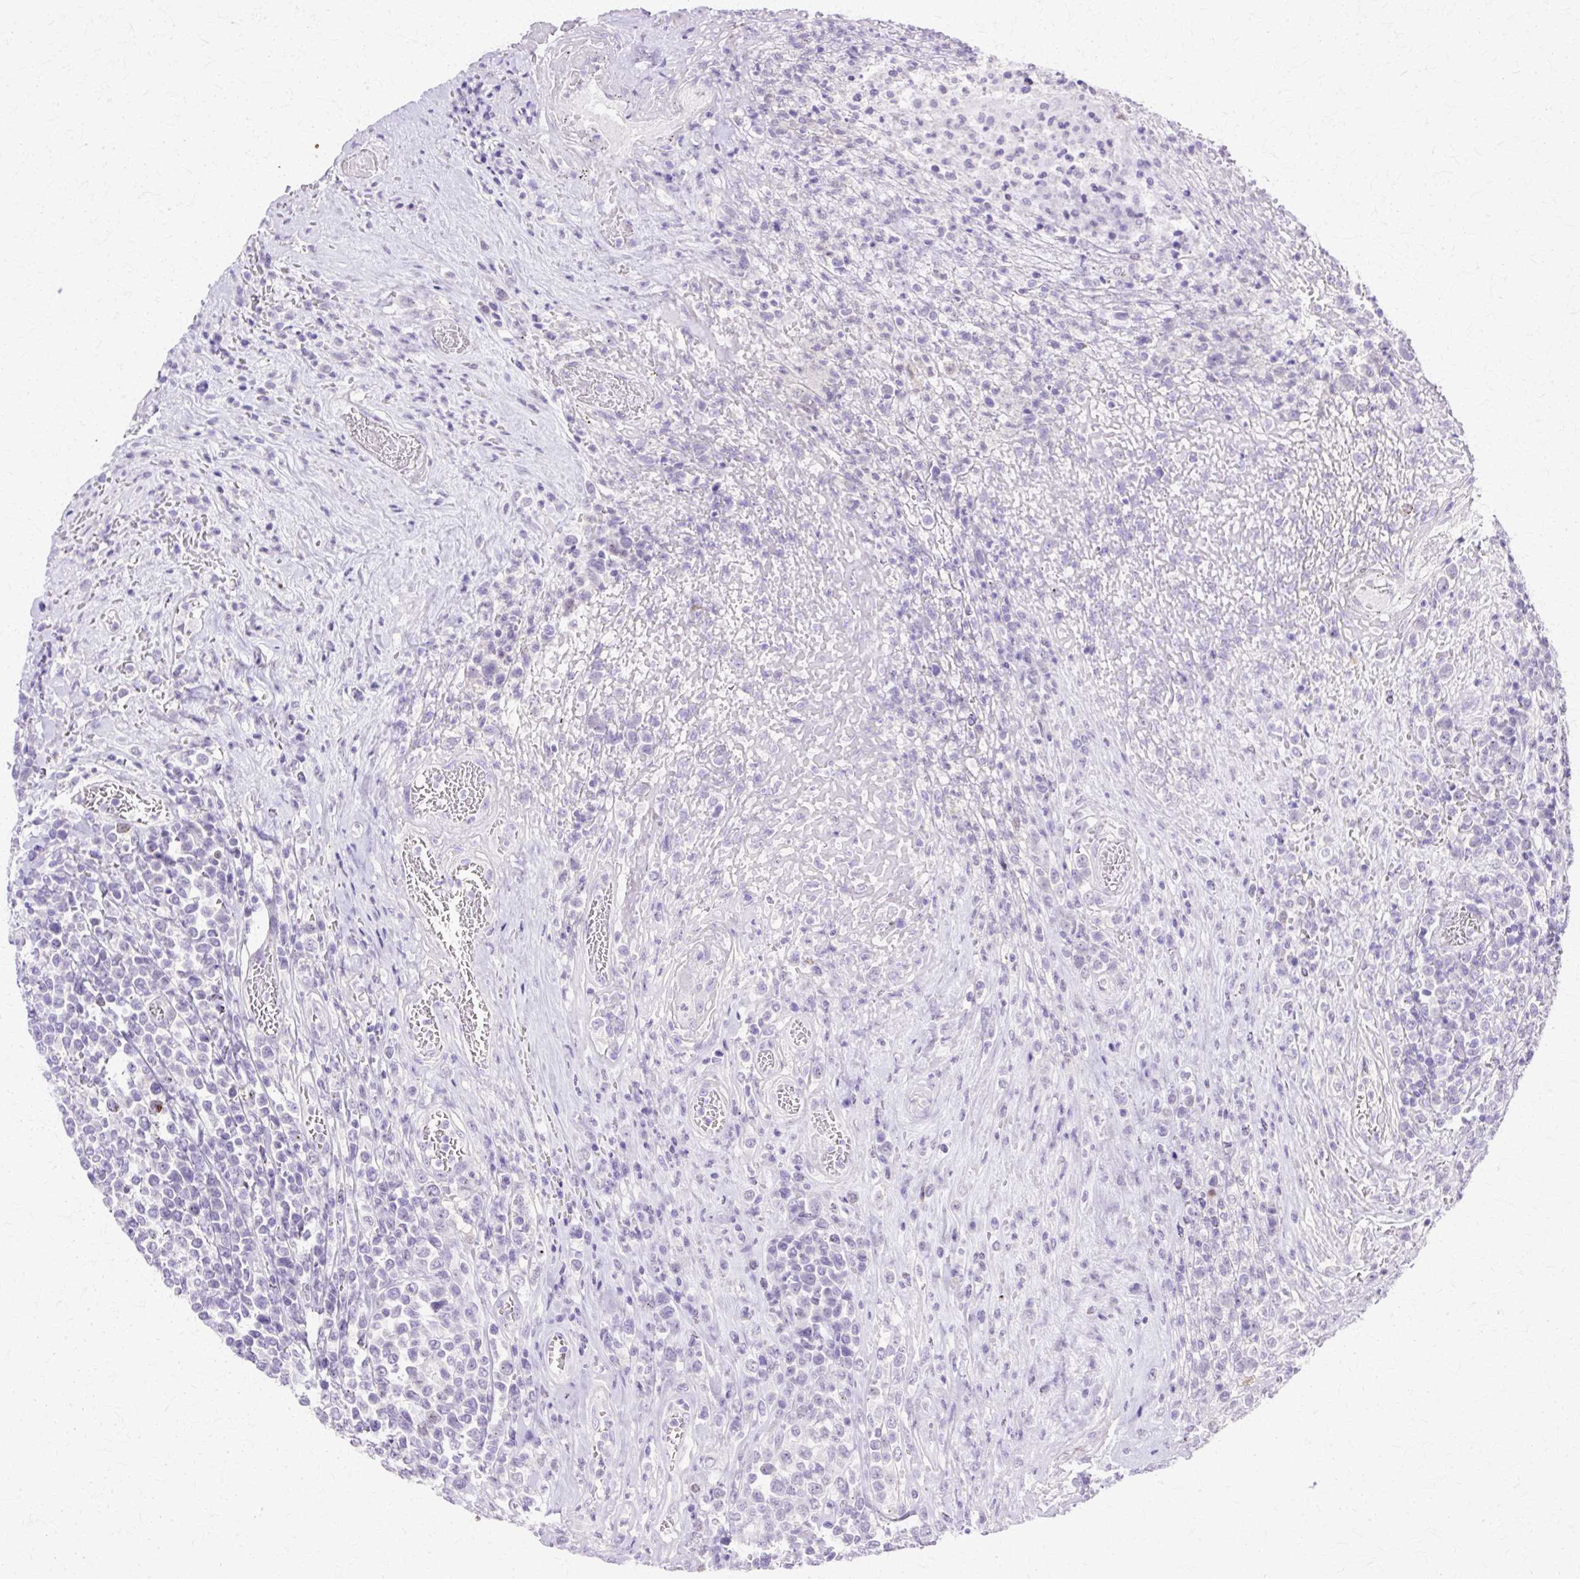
{"staining": {"intensity": "negative", "quantity": "none", "location": "none"}, "tissue": "lymphoma", "cell_type": "Tumor cells", "image_type": "cancer", "snomed": [{"axis": "morphology", "description": "Malignant lymphoma, non-Hodgkin's type, High grade"}, {"axis": "topography", "description": "Soft tissue"}], "caption": "Histopathology image shows no protein expression in tumor cells of malignant lymphoma, non-Hodgkin's type (high-grade) tissue.", "gene": "HSPA8", "patient": {"sex": "female", "age": 56}}